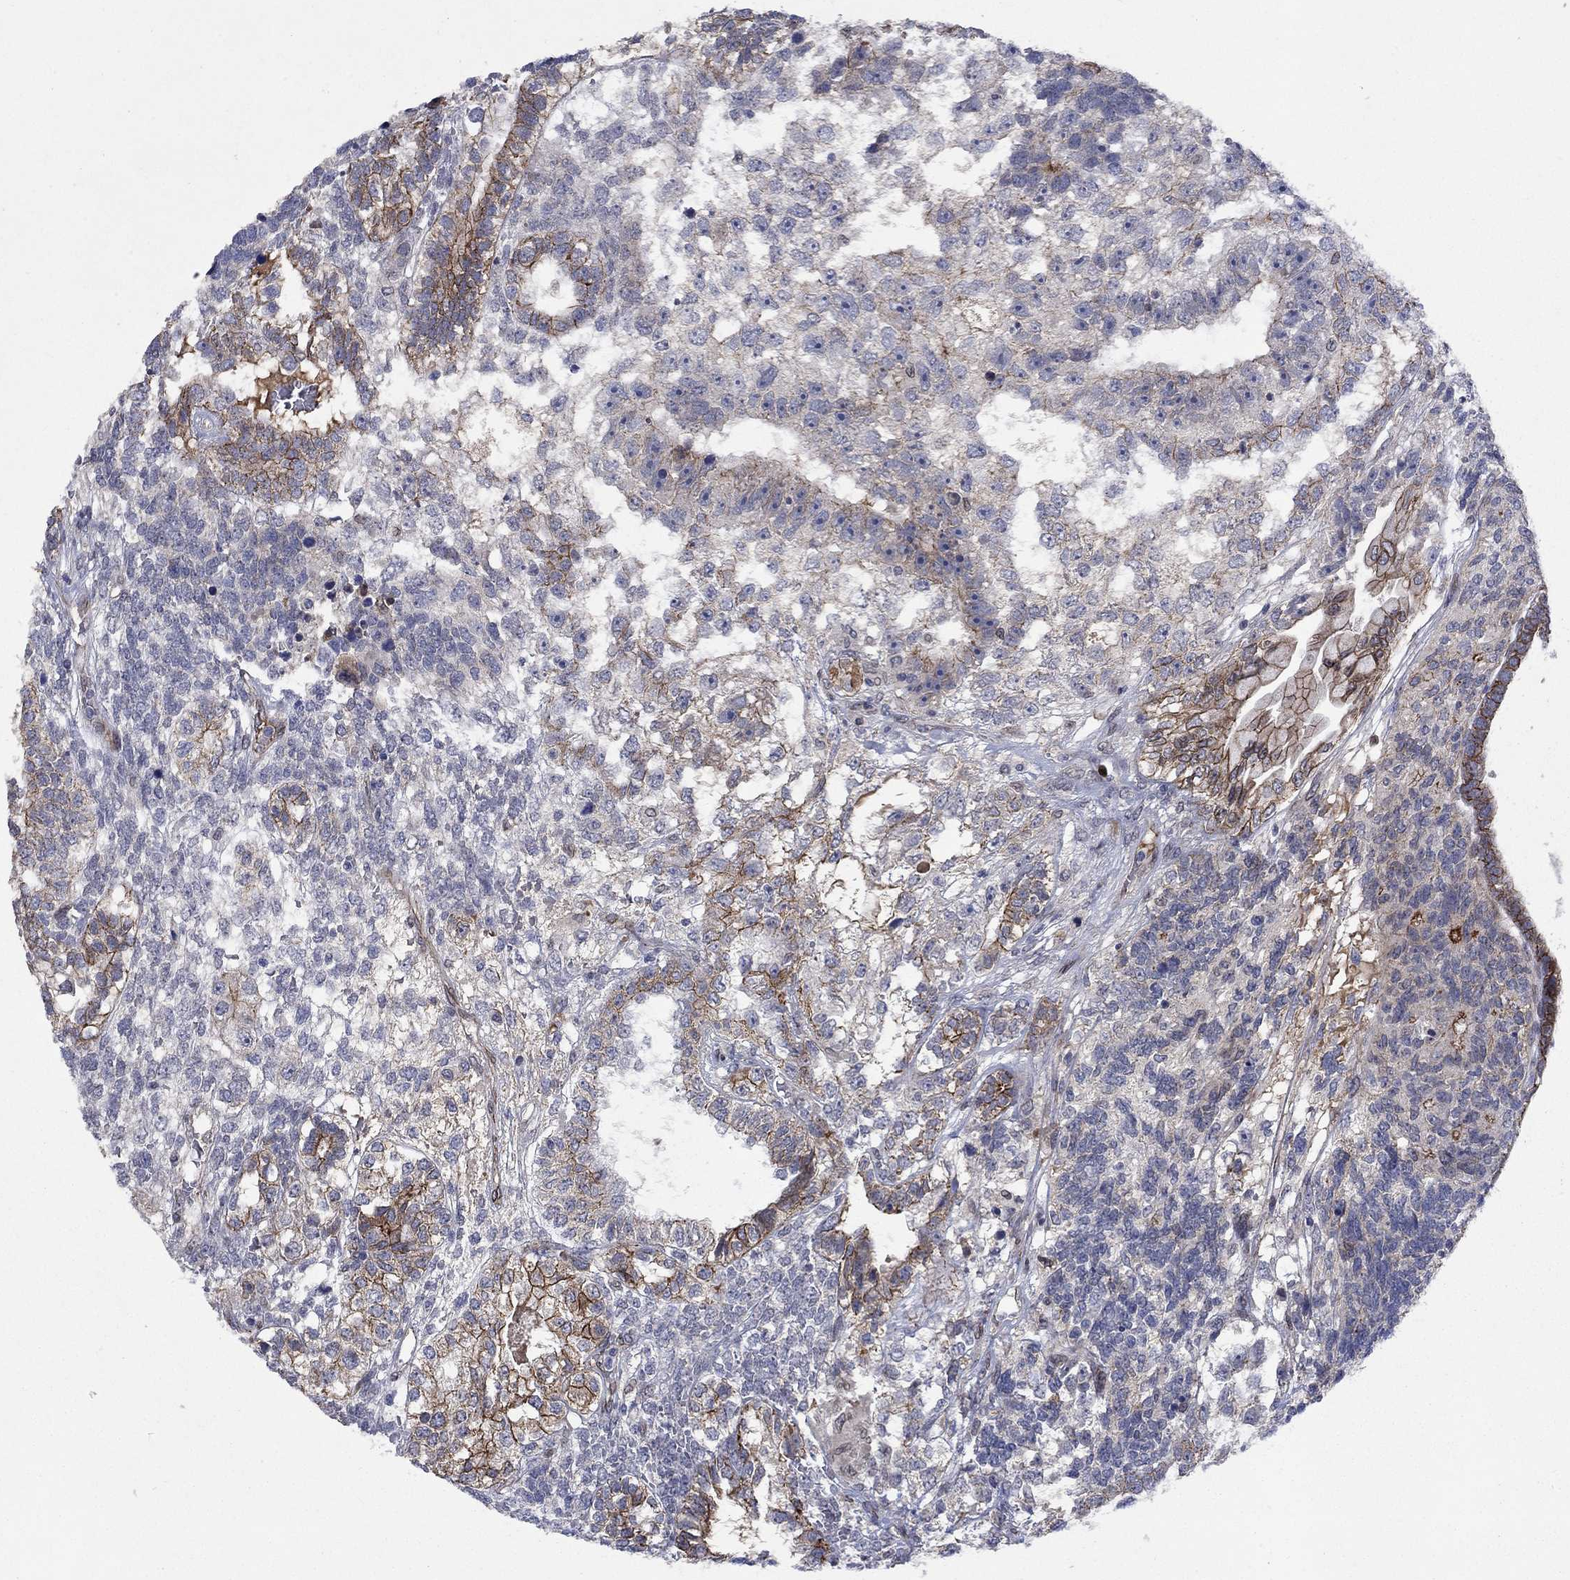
{"staining": {"intensity": "strong", "quantity": "25%-75%", "location": "cytoplasmic/membranous"}, "tissue": "testis cancer", "cell_type": "Tumor cells", "image_type": "cancer", "snomed": [{"axis": "morphology", "description": "Seminoma, NOS"}, {"axis": "morphology", "description": "Carcinoma, Embryonal, NOS"}, {"axis": "topography", "description": "Testis"}], "caption": "This is a histology image of IHC staining of testis cancer (embryonal carcinoma), which shows strong positivity in the cytoplasmic/membranous of tumor cells.", "gene": "EMC9", "patient": {"sex": "male", "age": 41}}